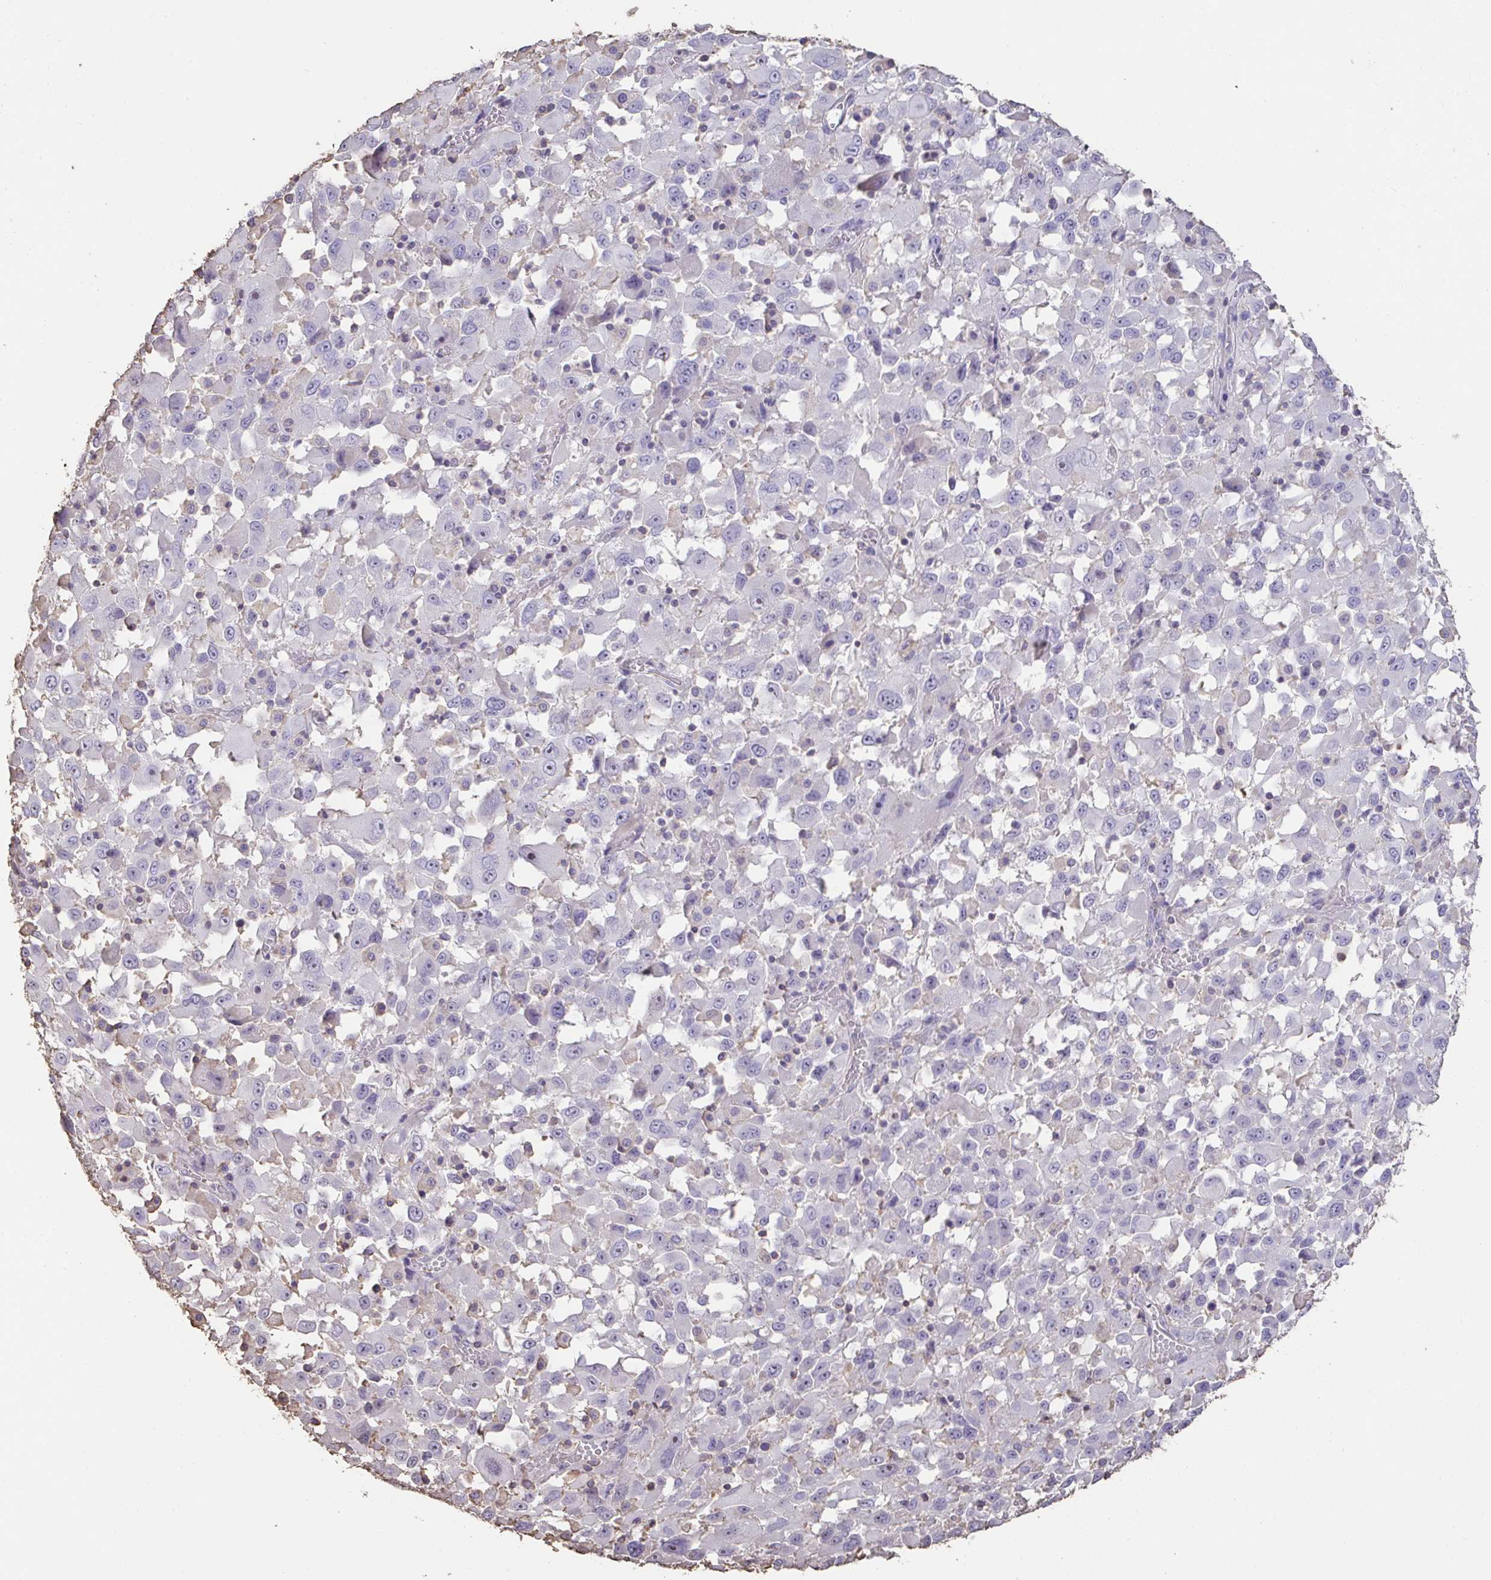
{"staining": {"intensity": "negative", "quantity": "none", "location": "none"}, "tissue": "melanoma", "cell_type": "Tumor cells", "image_type": "cancer", "snomed": [{"axis": "morphology", "description": "Malignant melanoma, Metastatic site"}, {"axis": "topography", "description": "Soft tissue"}], "caption": "Melanoma was stained to show a protein in brown. There is no significant positivity in tumor cells.", "gene": "IL23R", "patient": {"sex": "male", "age": 50}}